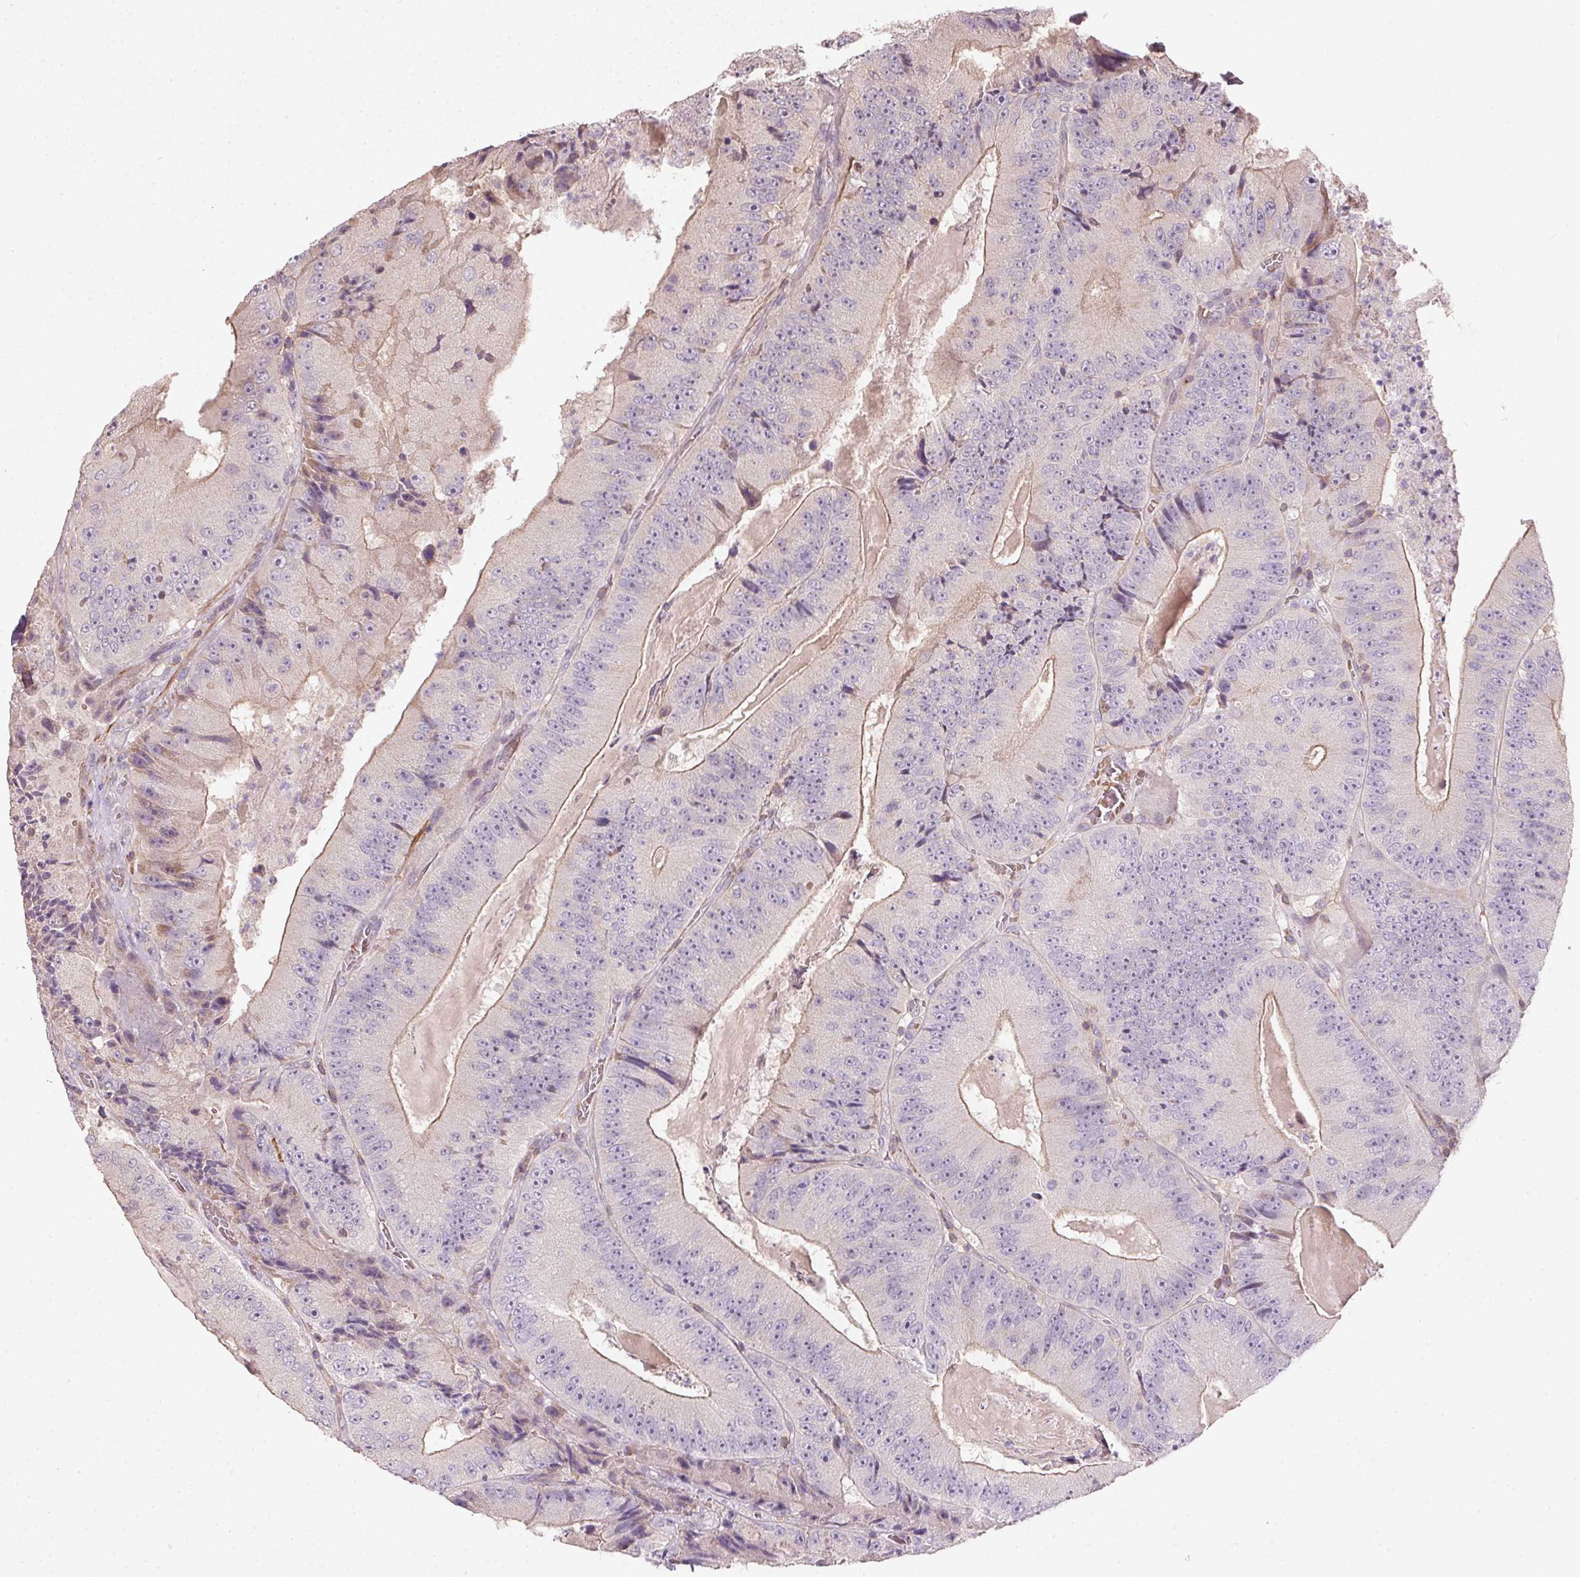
{"staining": {"intensity": "weak", "quantity": "<25%", "location": "cytoplasmic/membranous"}, "tissue": "colorectal cancer", "cell_type": "Tumor cells", "image_type": "cancer", "snomed": [{"axis": "morphology", "description": "Adenocarcinoma, NOS"}, {"axis": "topography", "description": "Colon"}], "caption": "Tumor cells are negative for protein expression in human colorectal cancer (adenocarcinoma).", "gene": "KCNK15", "patient": {"sex": "female", "age": 86}}